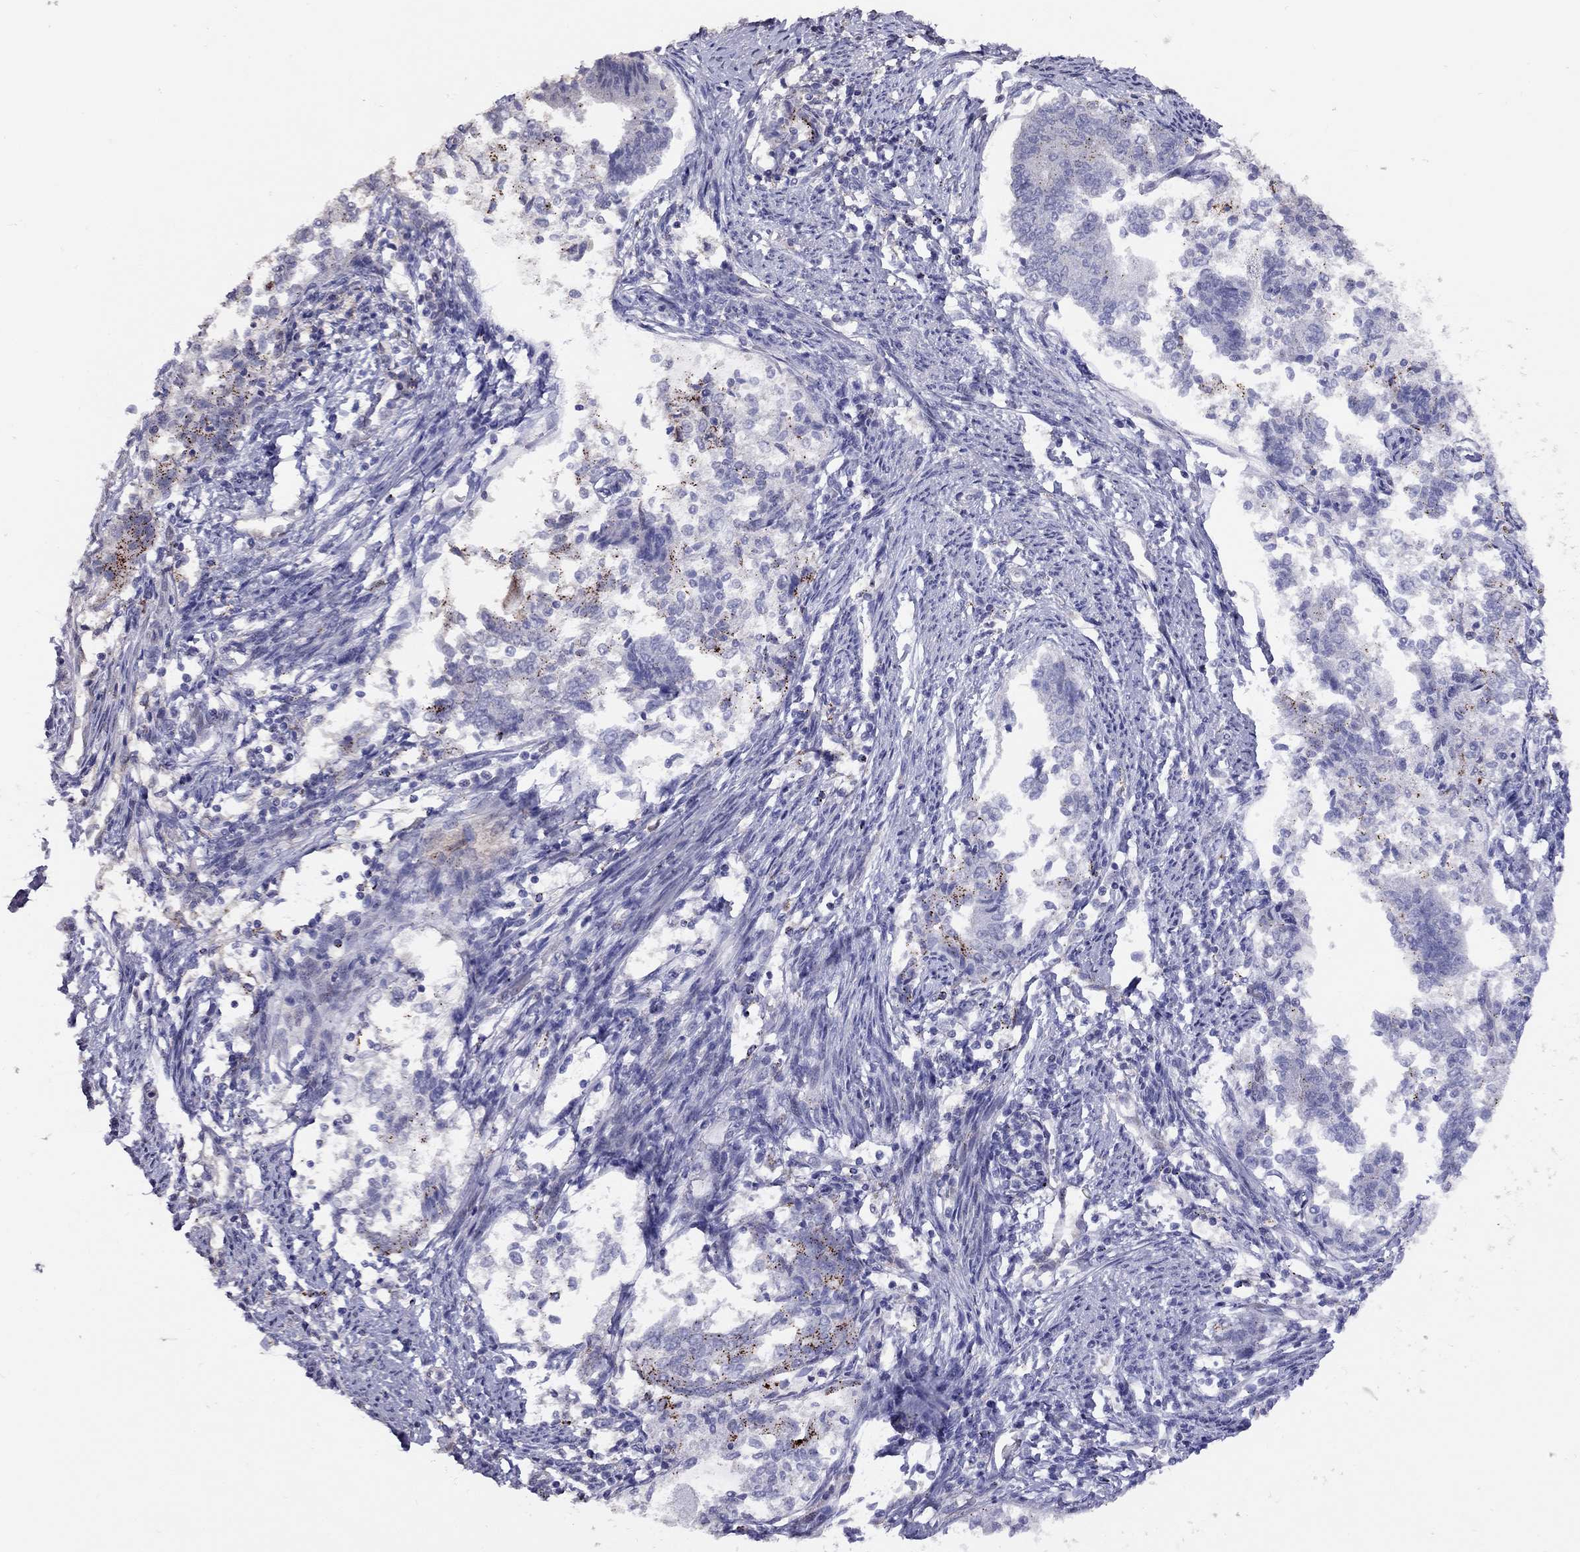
{"staining": {"intensity": "negative", "quantity": "none", "location": "none"}, "tissue": "endometrial cancer", "cell_type": "Tumor cells", "image_type": "cancer", "snomed": [{"axis": "morphology", "description": "Adenocarcinoma, NOS"}, {"axis": "topography", "description": "Endometrium"}], "caption": "A high-resolution photomicrograph shows IHC staining of adenocarcinoma (endometrial), which displays no significant staining in tumor cells.", "gene": "MAGEB4", "patient": {"sex": "female", "age": 65}}